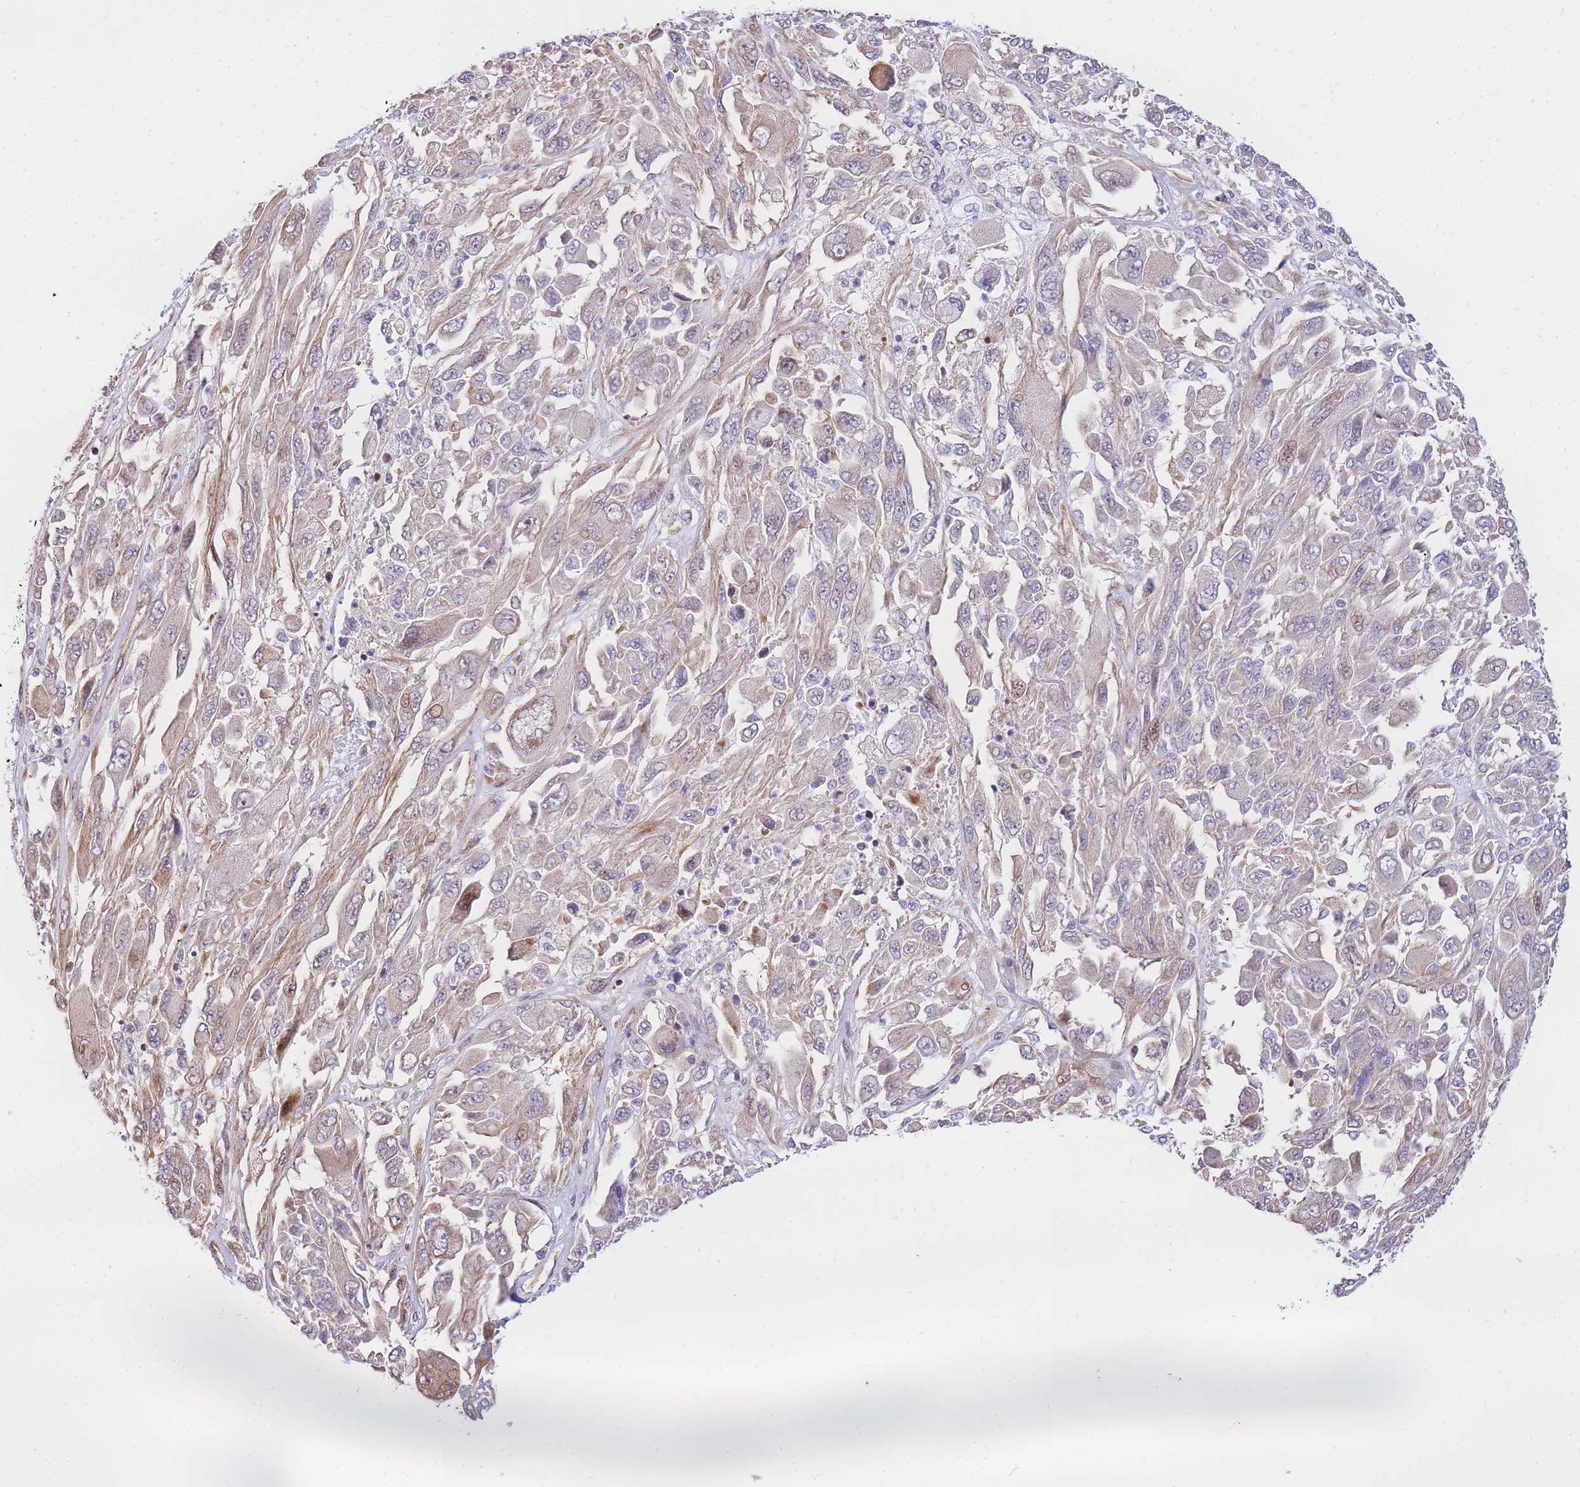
{"staining": {"intensity": "weak", "quantity": "25%-75%", "location": "cytoplasmic/membranous,nuclear"}, "tissue": "melanoma", "cell_type": "Tumor cells", "image_type": "cancer", "snomed": [{"axis": "morphology", "description": "Malignant melanoma, NOS"}, {"axis": "topography", "description": "Skin"}], "caption": "Weak cytoplasmic/membranous and nuclear expression for a protein is seen in approximately 25%-75% of tumor cells of malignant melanoma using immunohistochemistry (IHC).", "gene": "S100PBP", "patient": {"sex": "female", "age": 91}}